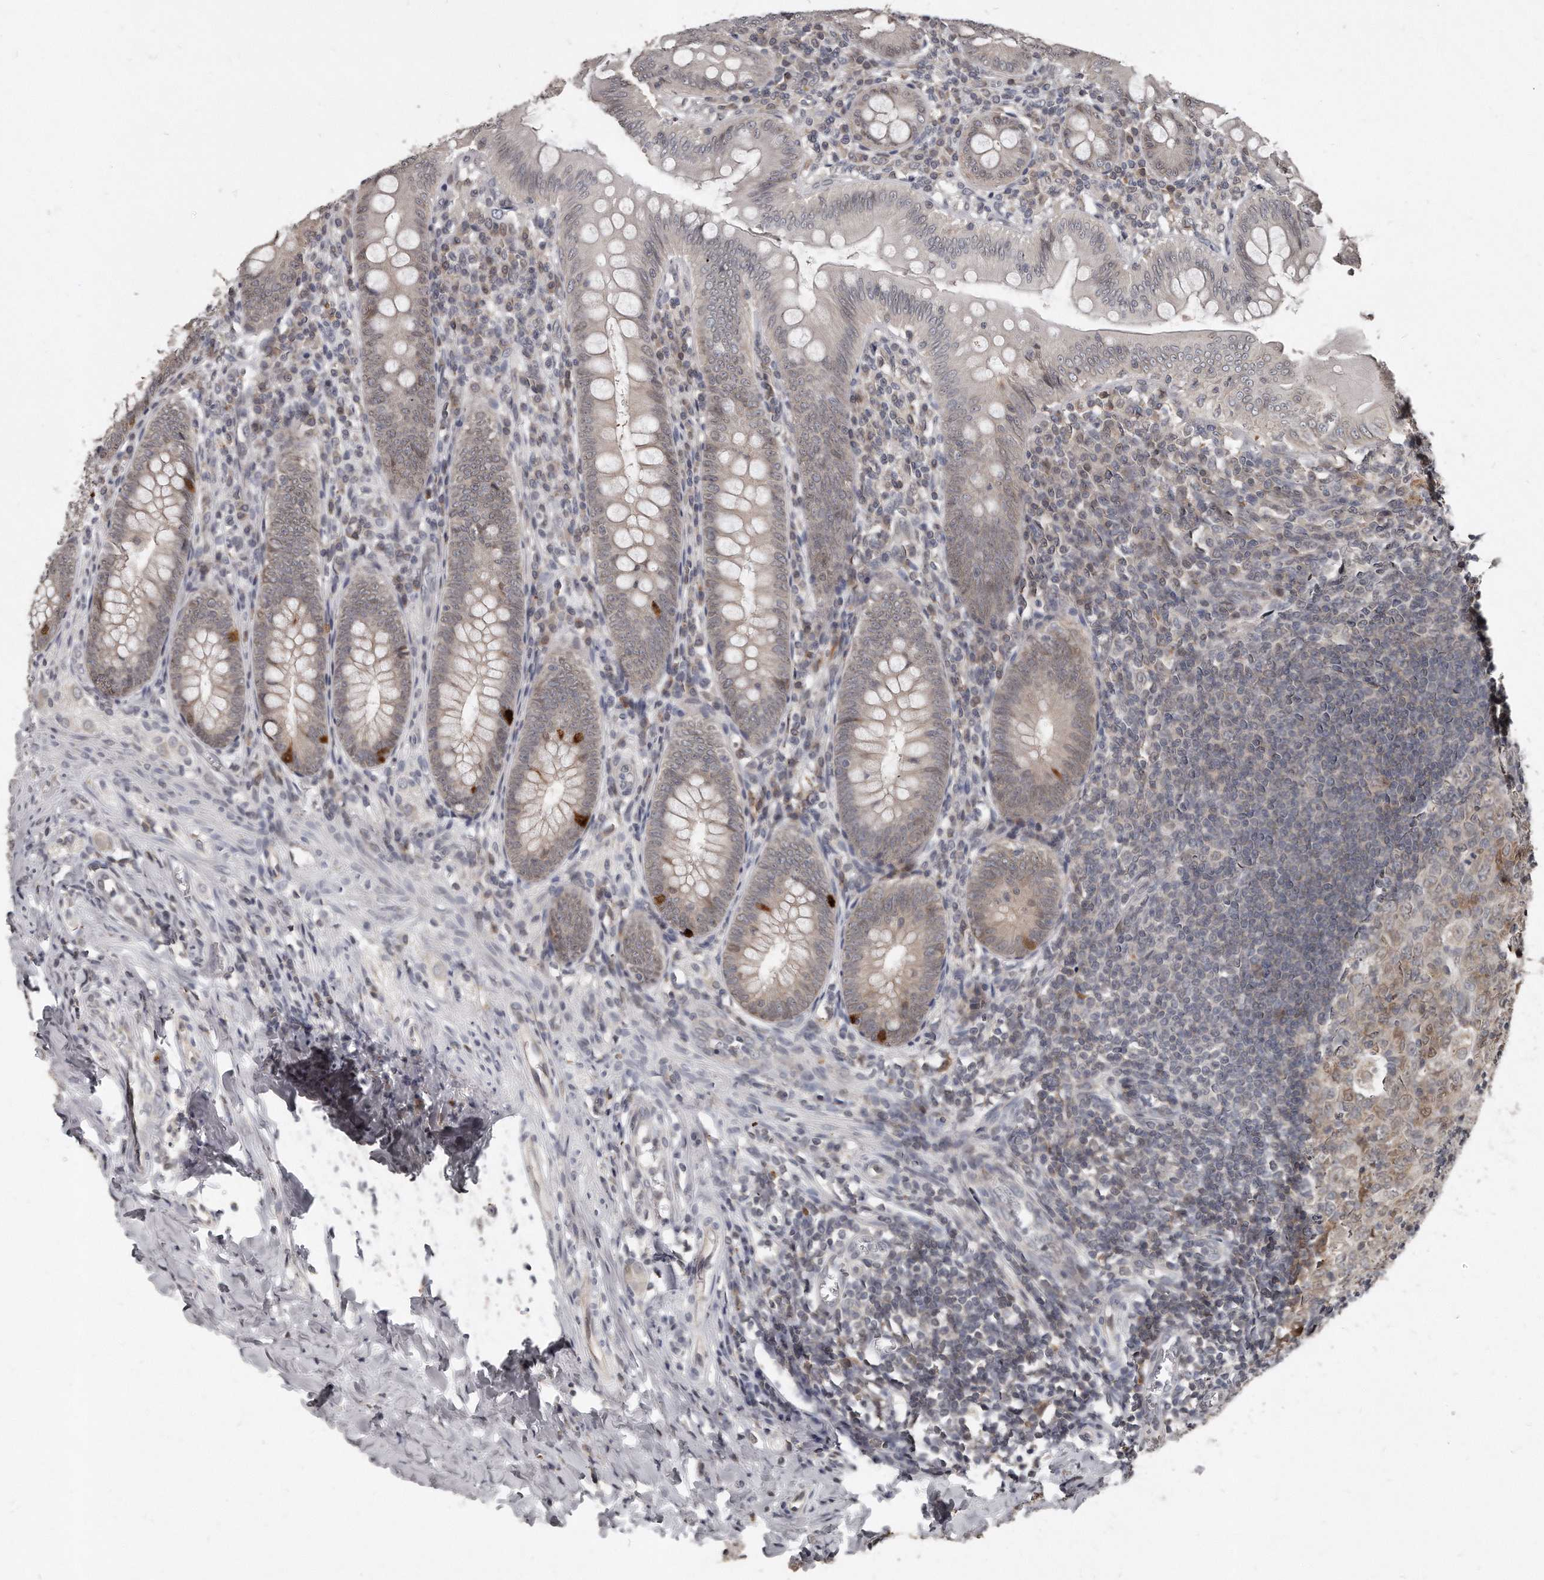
{"staining": {"intensity": "moderate", "quantity": "<25%", "location": "cytoplasmic/membranous,nuclear"}, "tissue": "appendix", "cell_type": "Glandular cells", "image_type": "normal", "snomed": [{"axis": "morphology", "description": "Normal tissue, NOS"}, {"axis": "topography", "description": "Appendix"}], "caption": "Appendix stained for a protein (brown) displays moderate cytoplasmic/membranous,nuclear positive expression in about <25% of glandular cells.", "gene": "GCH1", "patient": {"sex": "male", "age": 14}}